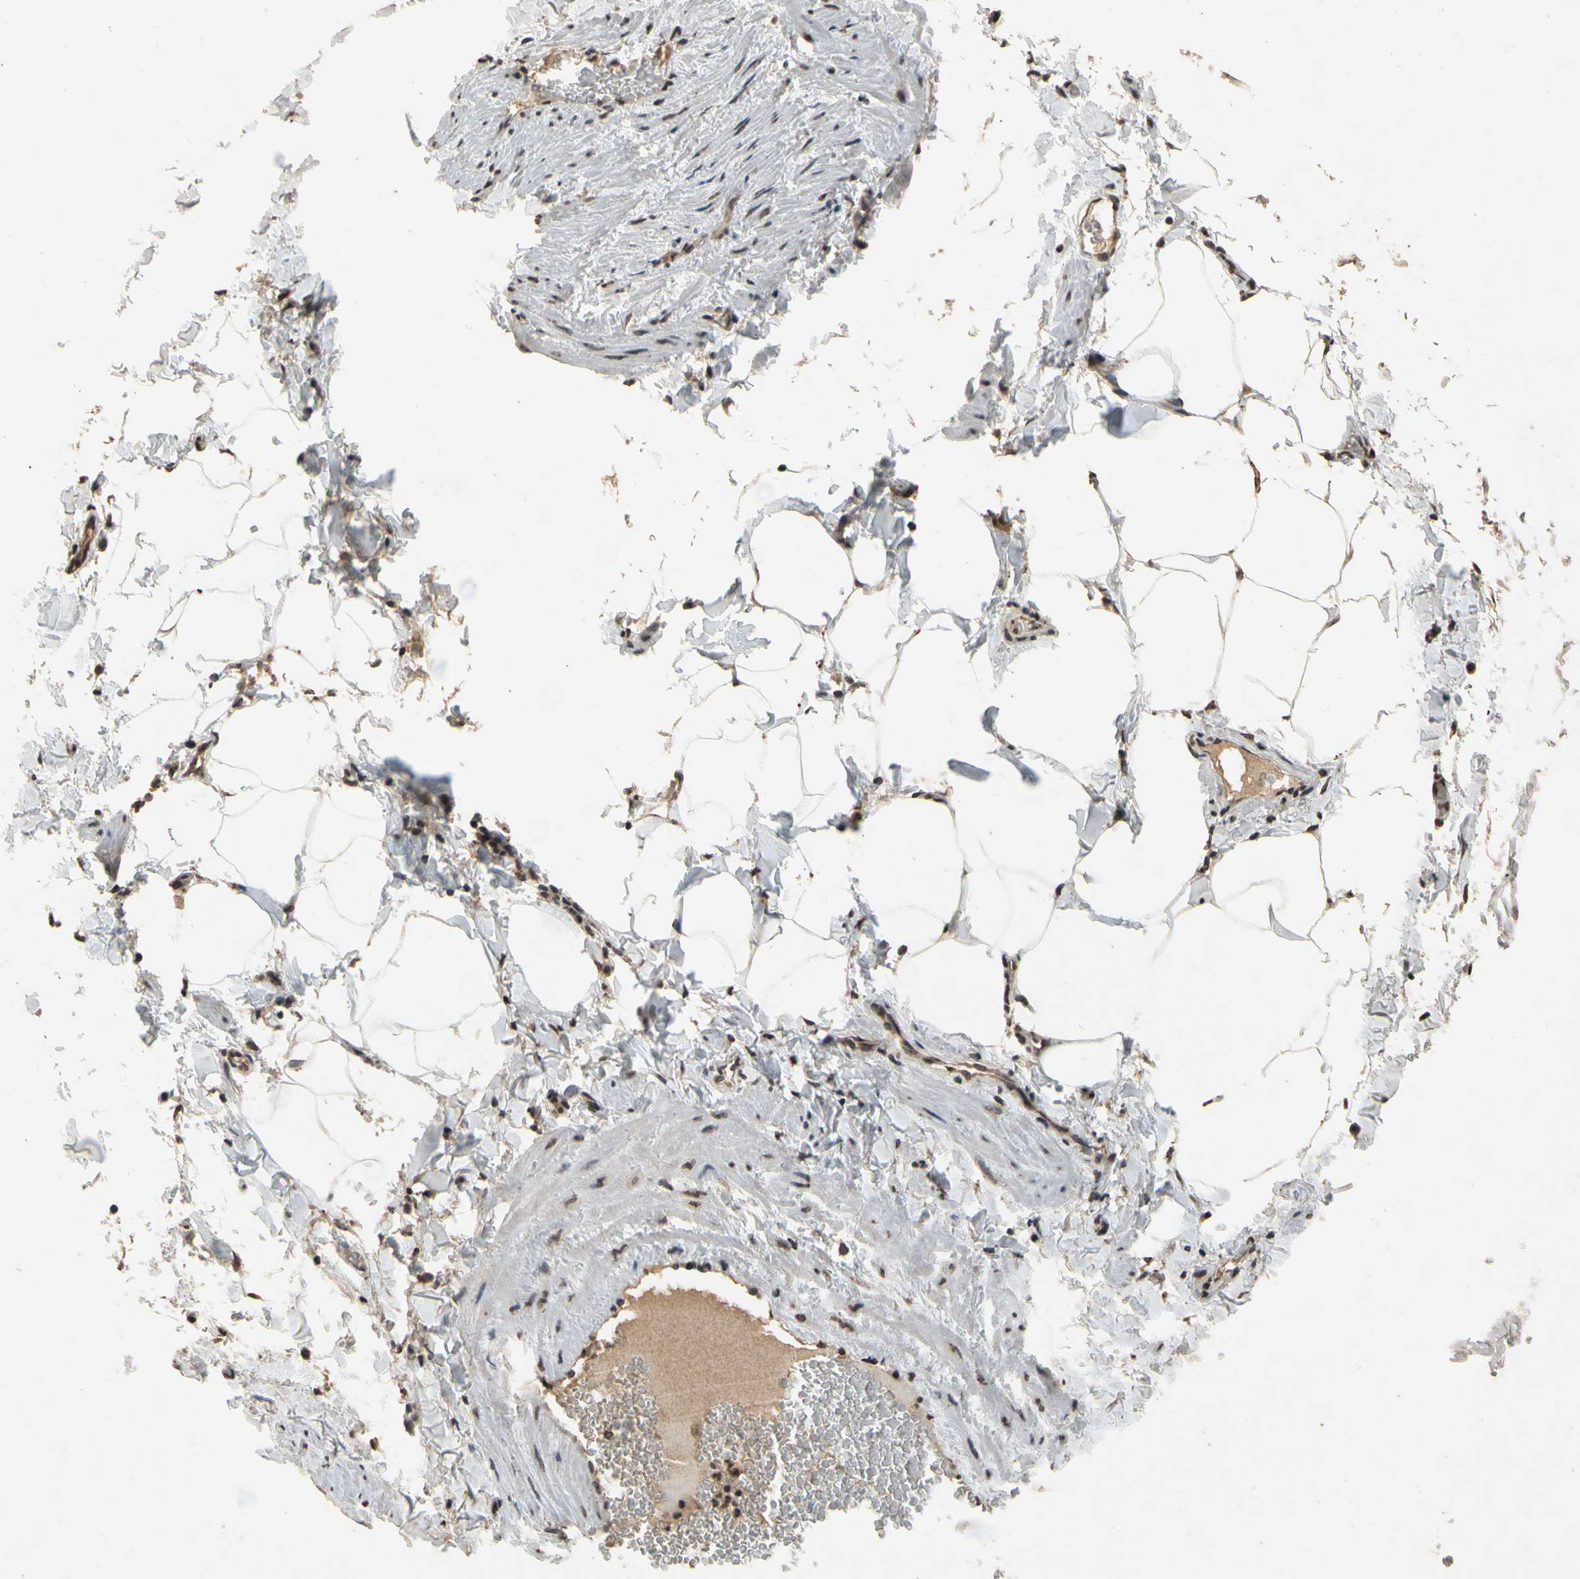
{"staining": {"intensity": "moderate", "quantity": "25%-75%", "location": "cytoplasmic/membranous"}, "tissue": "adipose tissue", "cell_type": "Adipocytes", "image_type": "normal", "snomed": [{"axis": "morphology", "description": "Normal tissue, NOS"}, {"axis": "topography", "description": "Vascular tissue"}], "caption": "Protein staining of normal adipose tissue shows moderate cytoplasmic/membranous staining in about 25%-75% of adipocytes.", "gene": "DPY19L3", "patient": {"sex": "male", "age": 41}}